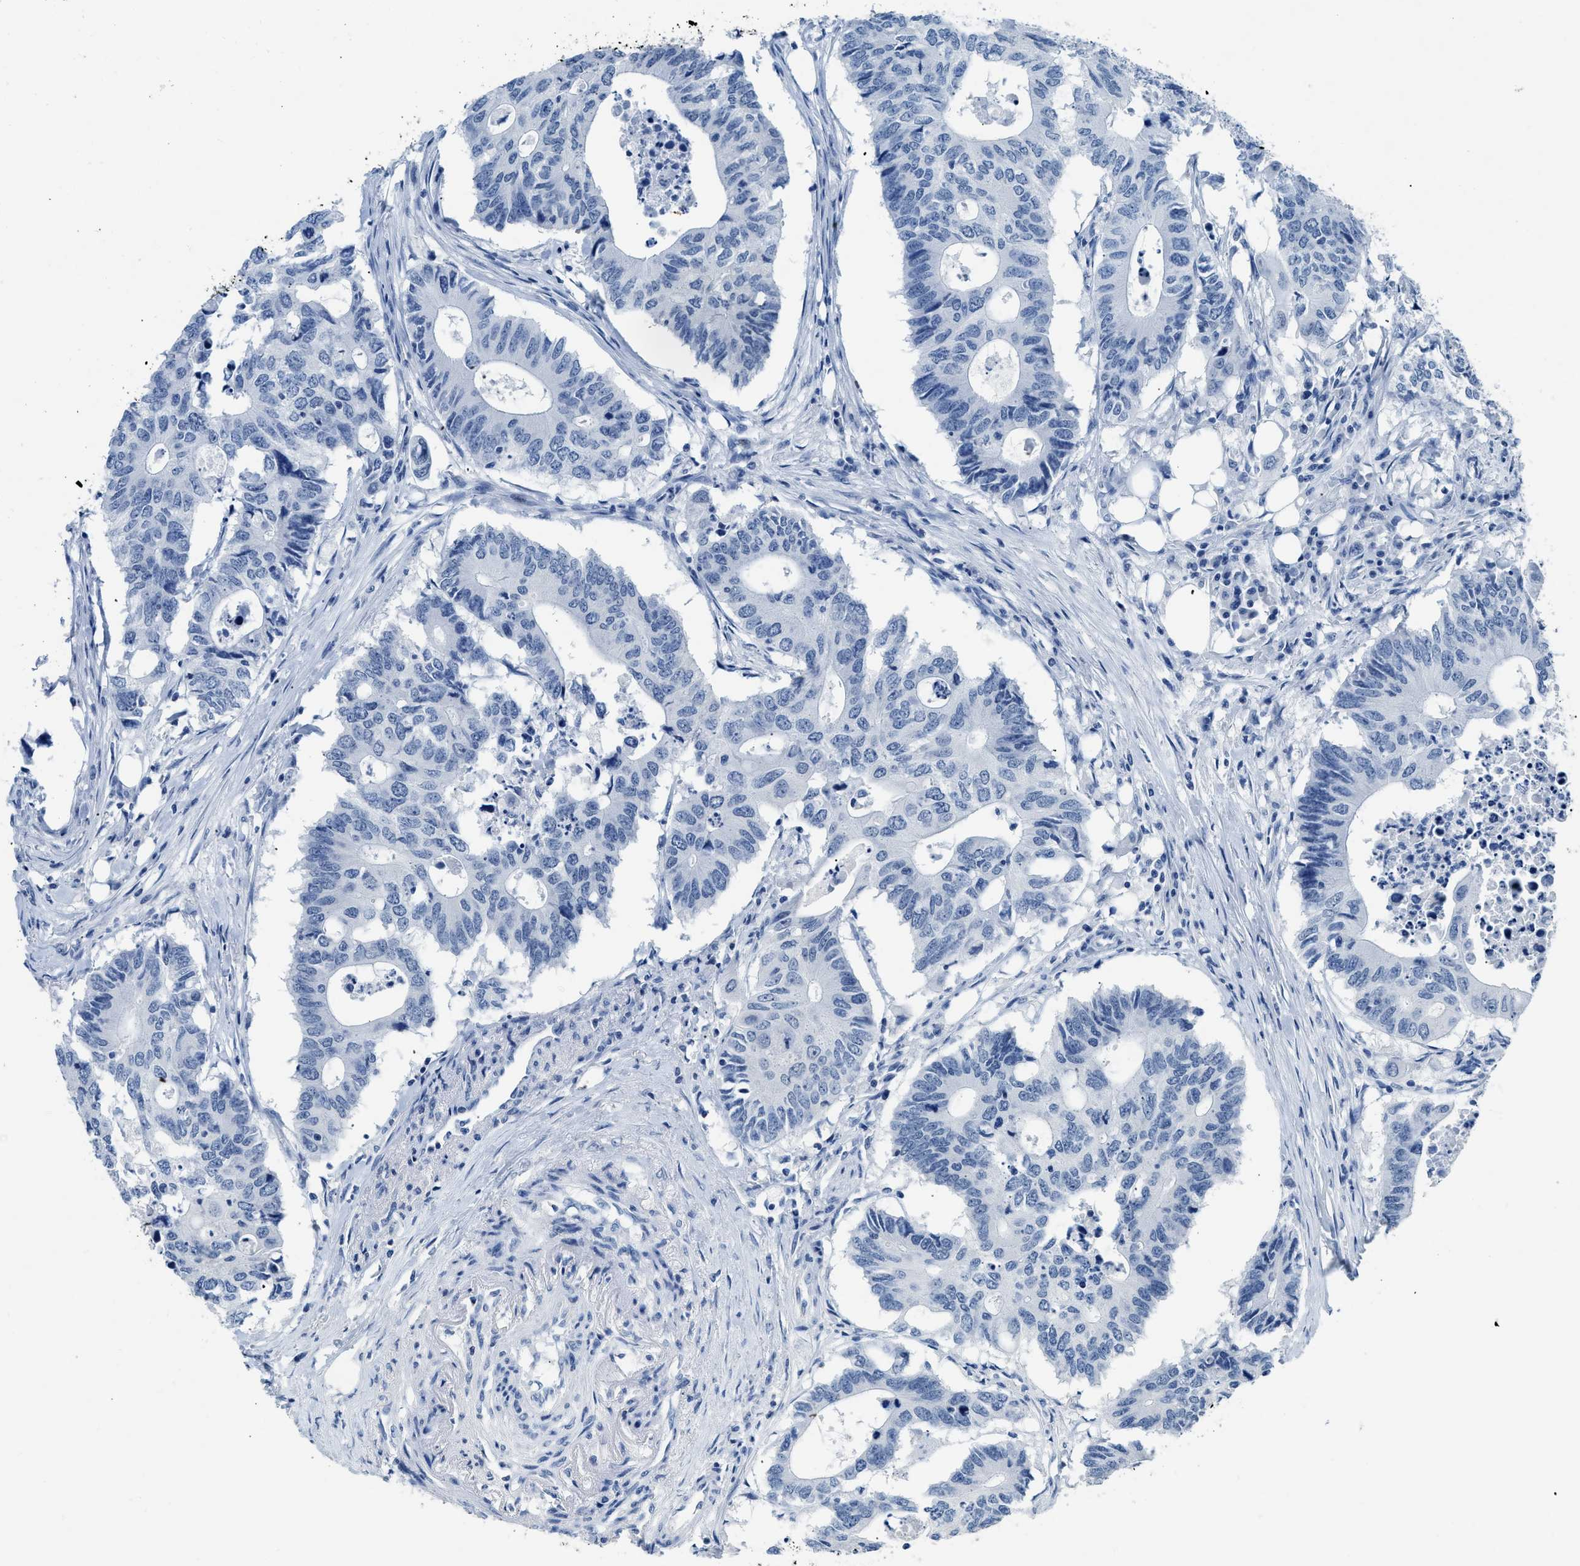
{"staining": {"intensity": "negative", "quantity": "none", "location": "none"}, "tissue": "colorectal cancer", "cell_type": "Tumor cells", "image_type": "cancer", "snomed": [{"axis": "morphology", "description": "Adenocarcinoma, NOS"}, {"axis": "topography", "description": "Colon"}], "caption": "This photomicrograph is of colorectal adenocarcinoma stained with IHC to label a protein in brown with the nuclei are counter-stained blue. There is no staining in tumor cells. (DAB (3,3'-diaminobenzidine) IHC visualized using brightfield microscopy, high magnification).", "gene": "NFATC2", "patient": {"sex": "male", "age": 71}}